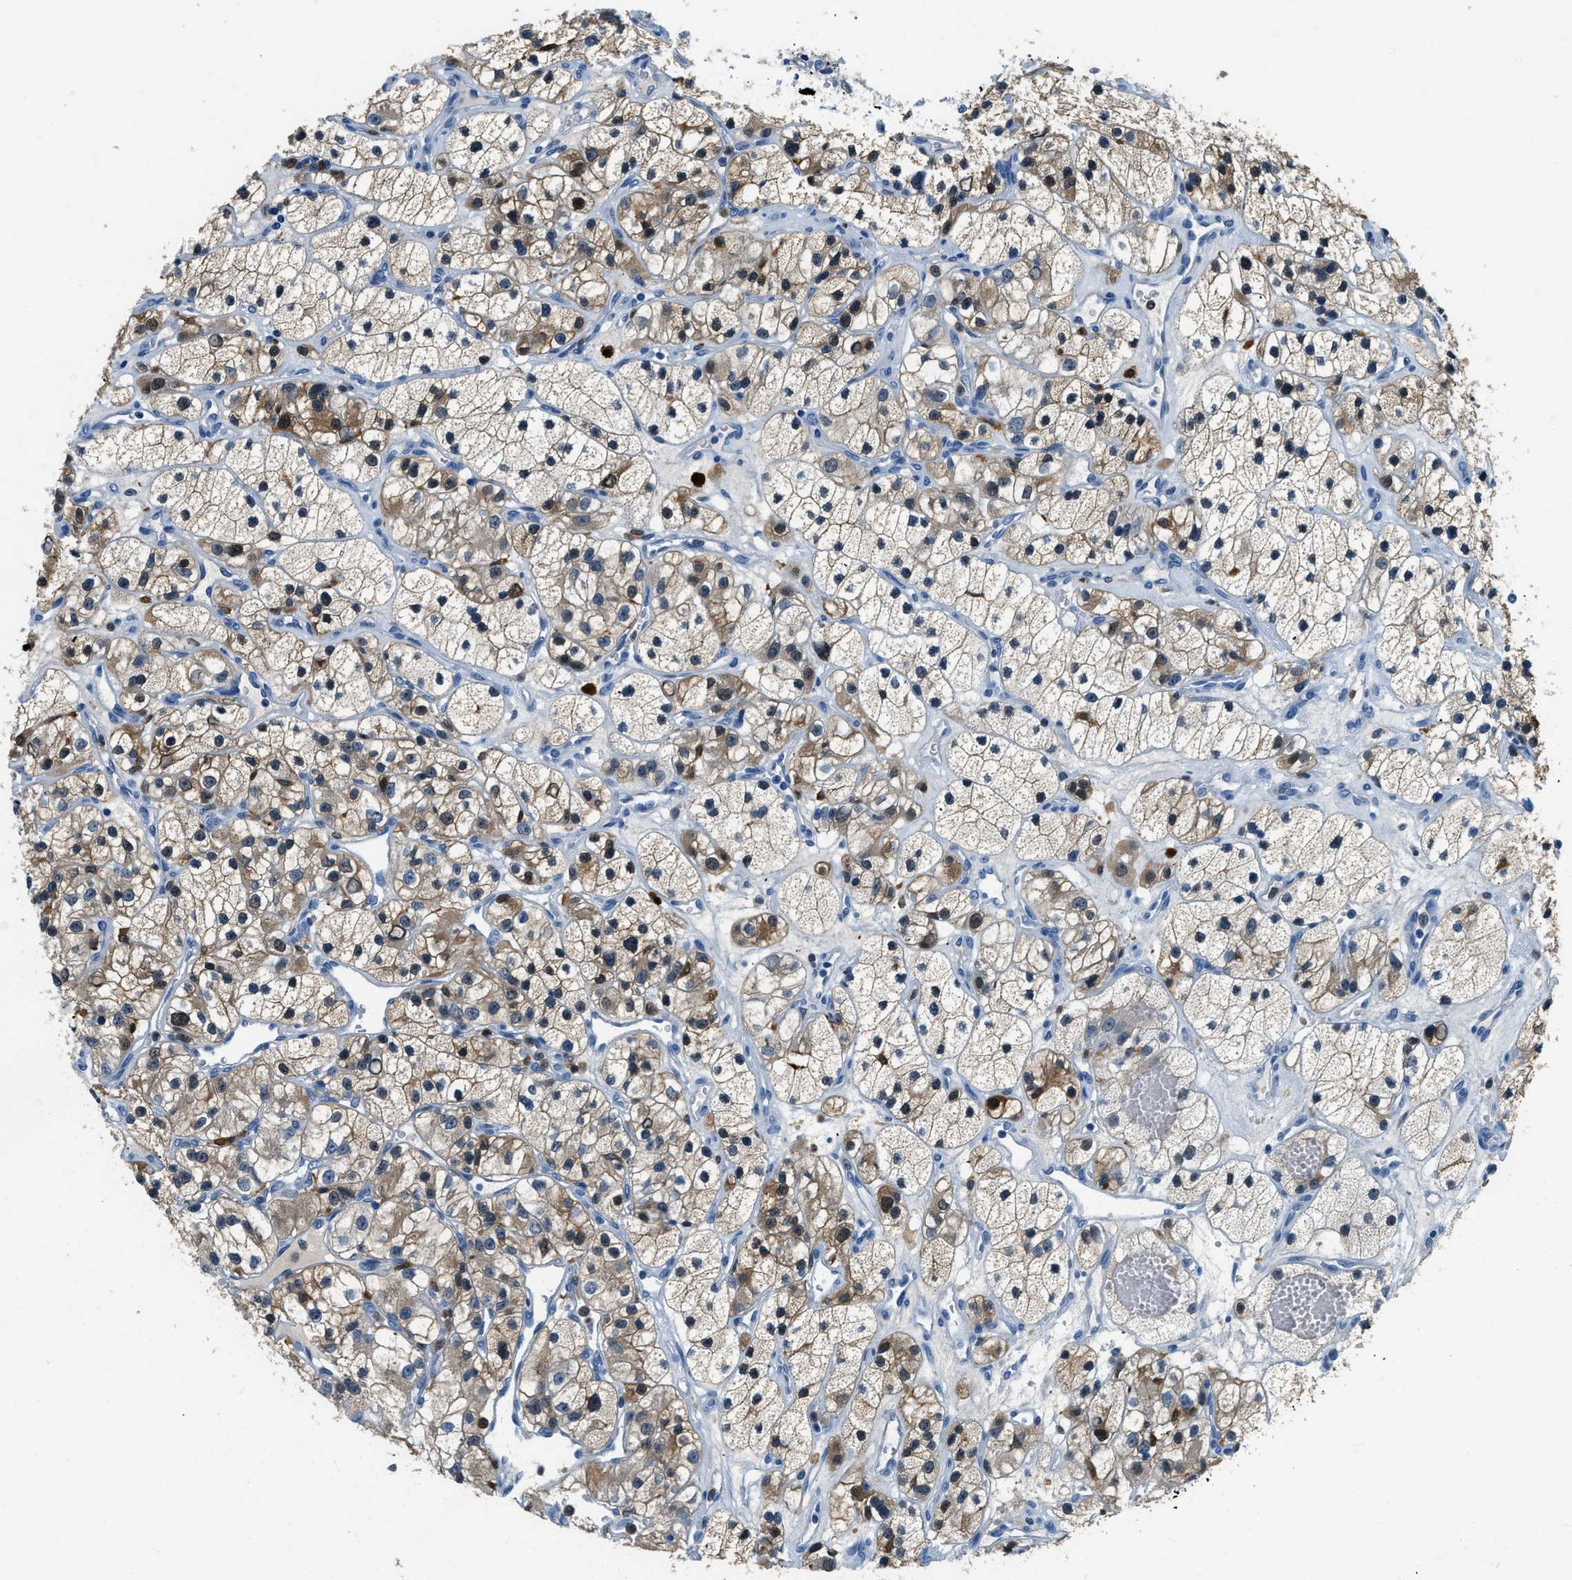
{"staining": {"intensity": "moderate", "quantity": ">75%", "location": "cytoplasmic/membranous"}, "tissue": "renal cancer", "cell_type": "Tumor cells", "image_type": "cancer", "snomed": [{"axis": "morphology", "description": "Adenocarcinoma, NOS"}, {"axis": "topography", "description": "Kidney"}], "caption": "Tumor cells show medium levels of moderate cytoplasmic/membranous expression in approximately >75% of cells in renal cancer (adenocarcinoma). Using DAB (brown) and hematoxylin (blue) stains, captured at high magnification using brightfield microscopy.", "gene": "CAPG", "patient": {"sex": "female", "age": 57}}